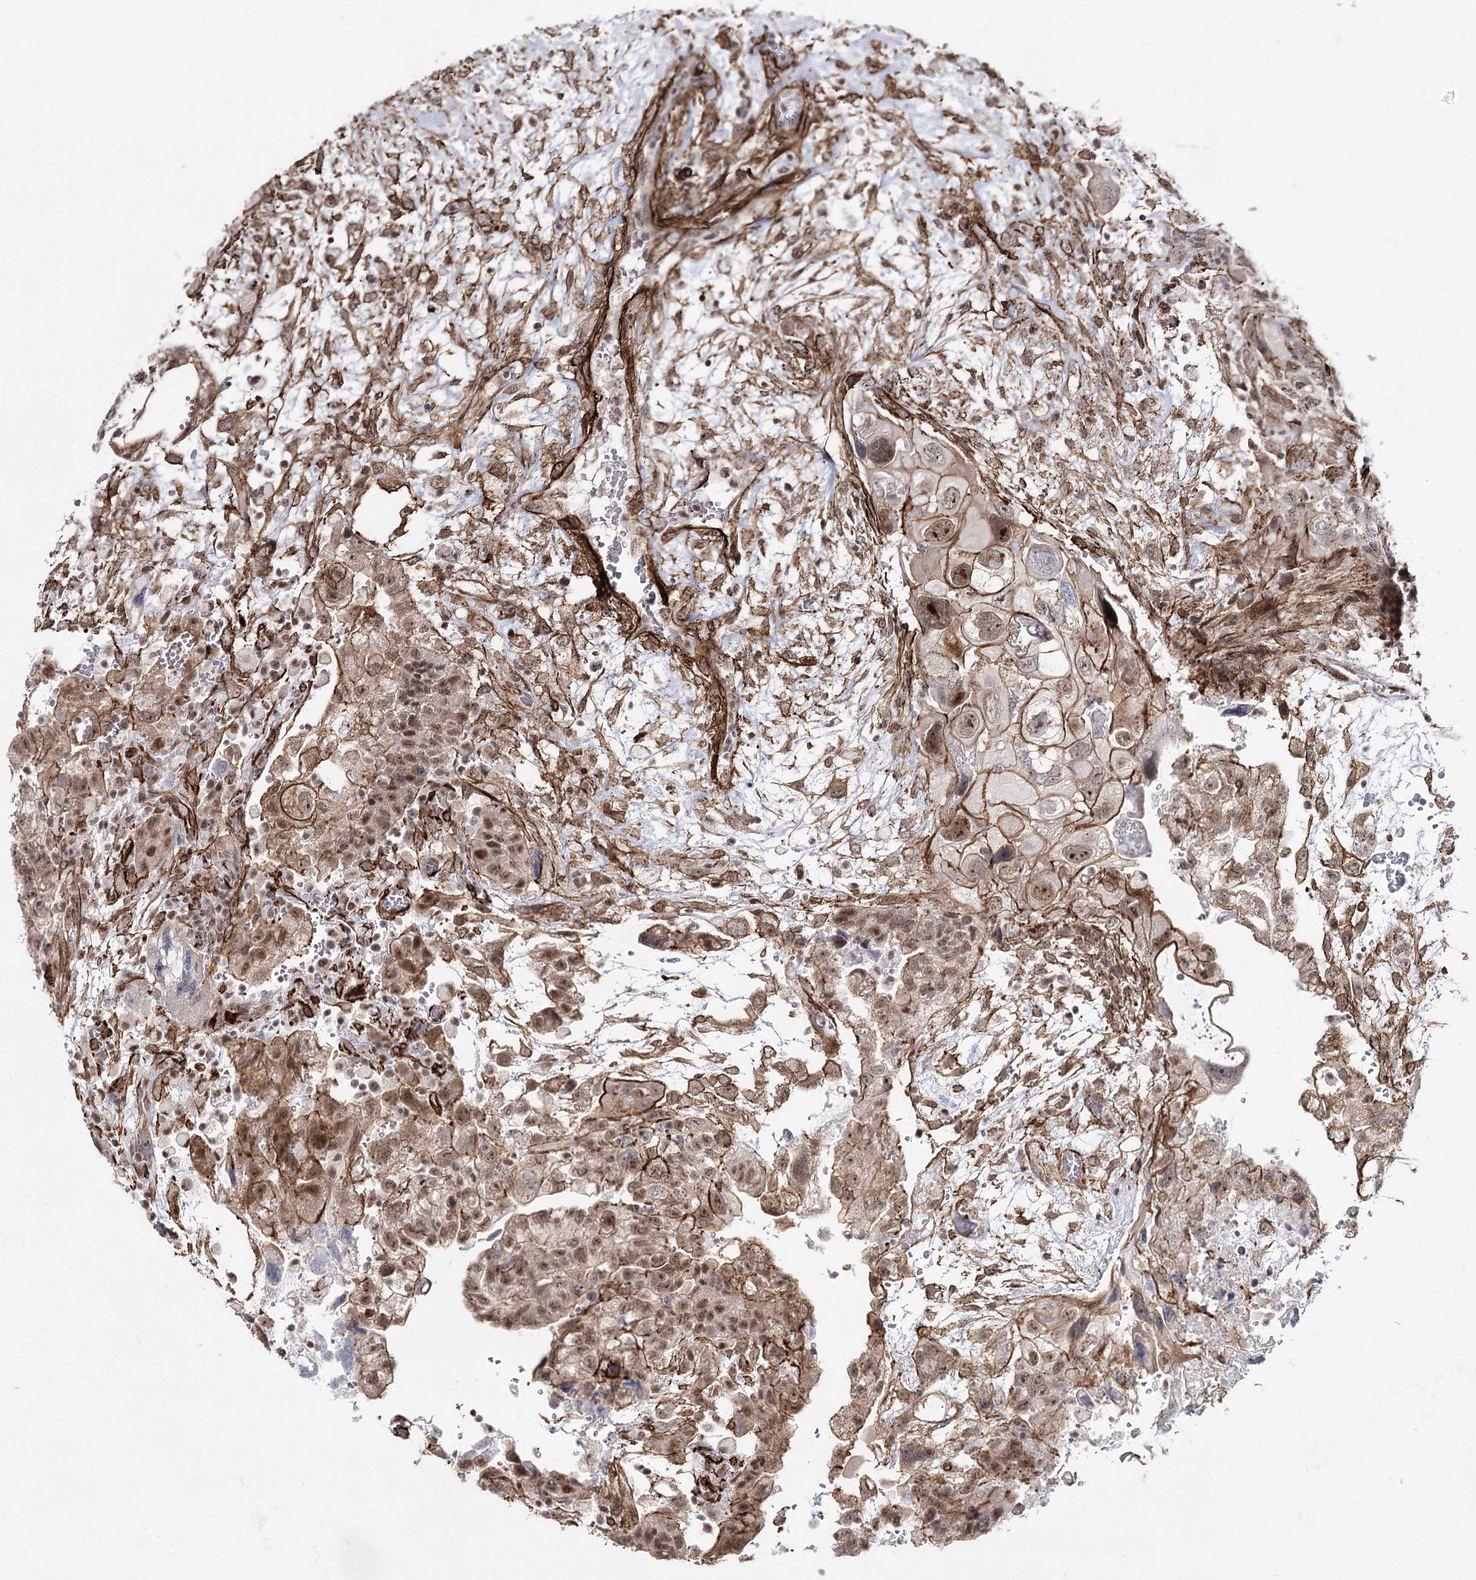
{"staining": {"intensity": "moderate", "quantity": ">75%", "location": "cytoplasmic/membranous,nuclear"}, "tissue": "testis cancer", "cell_type": "Tumor cells", "image_type": "cancer", "snomed": [{"axis": "morphology", "description": "Carcinoma, Embryonal, NOS"}, {"axis": "topography", "description": "Testis"}], "caption": "Brown immunohistochemical staining in testis embryonal carcinoma exhibits moderate cytoplasmic/membranous and nuclear positivity in about >75% of tumor cells.", "gene": "CWF19L1", "patient": {"sex": "male", "age": 36}}